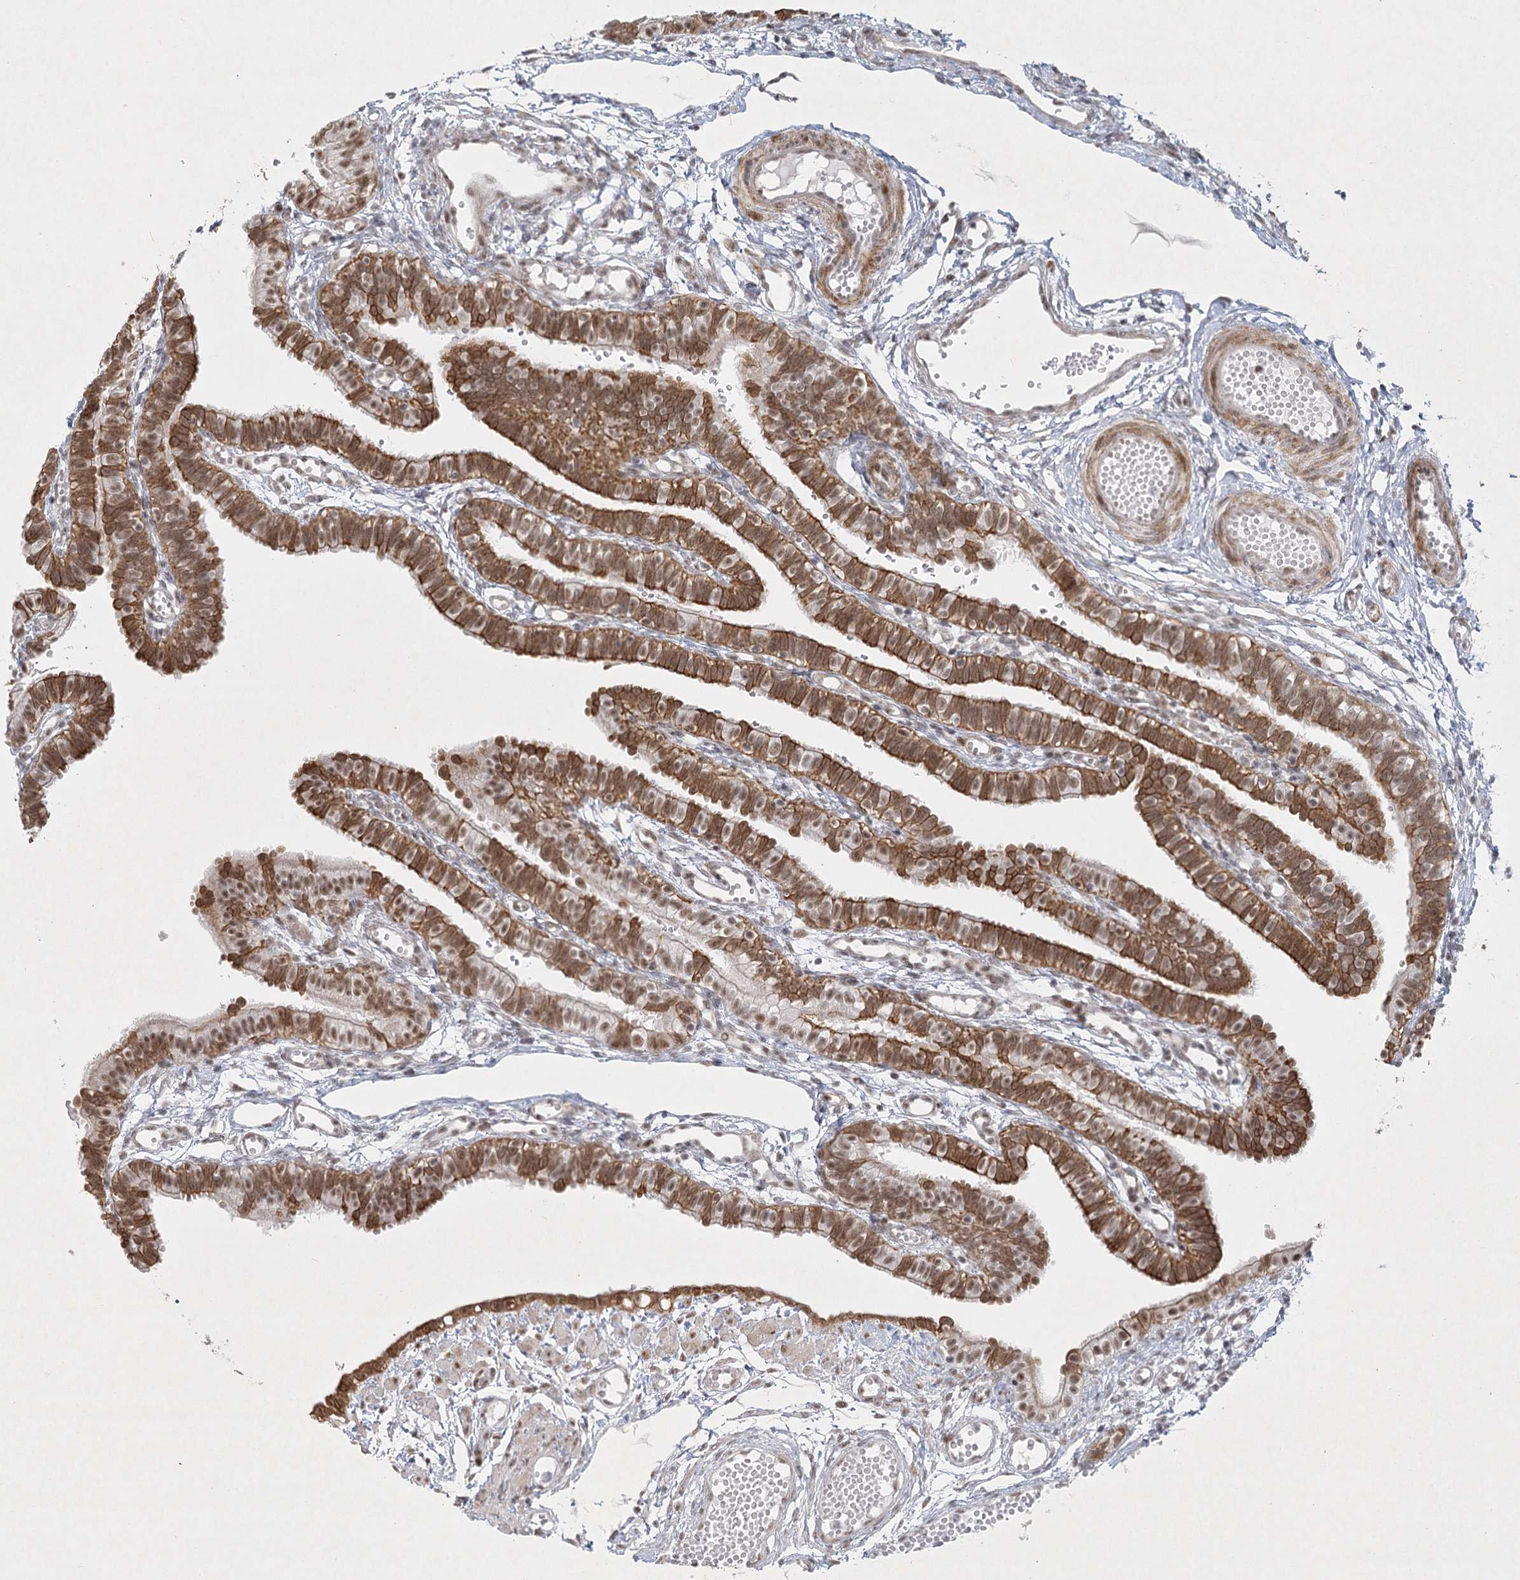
{"staining": {"intensity": "moderate", "quantity": ">75%", "location": "cytoplasmic/membranous,nuclear"}, "tissue": "fallopian tube", "cell_type": "Glandular cells", "image_type": "normal", "snomed": [{"axis": "morphology", "description": "Normal tissue, NOS"}, {"axis": "topography", "description": "Fallopian tube"}, {"axis": "topography", "description": "Placenta"}], "caption": "High-power microscopy captured an IHC photomicrograph of normal fallopian tube, revealing moderate cytoplasmic/membranous,nuclear positivity in about >75% of glandular cells. (brown staining indicates protein expression, while blue staining denotes nuclei).", "gene": "U2SURP", "patient": {"sex": "female", "age": 34}}